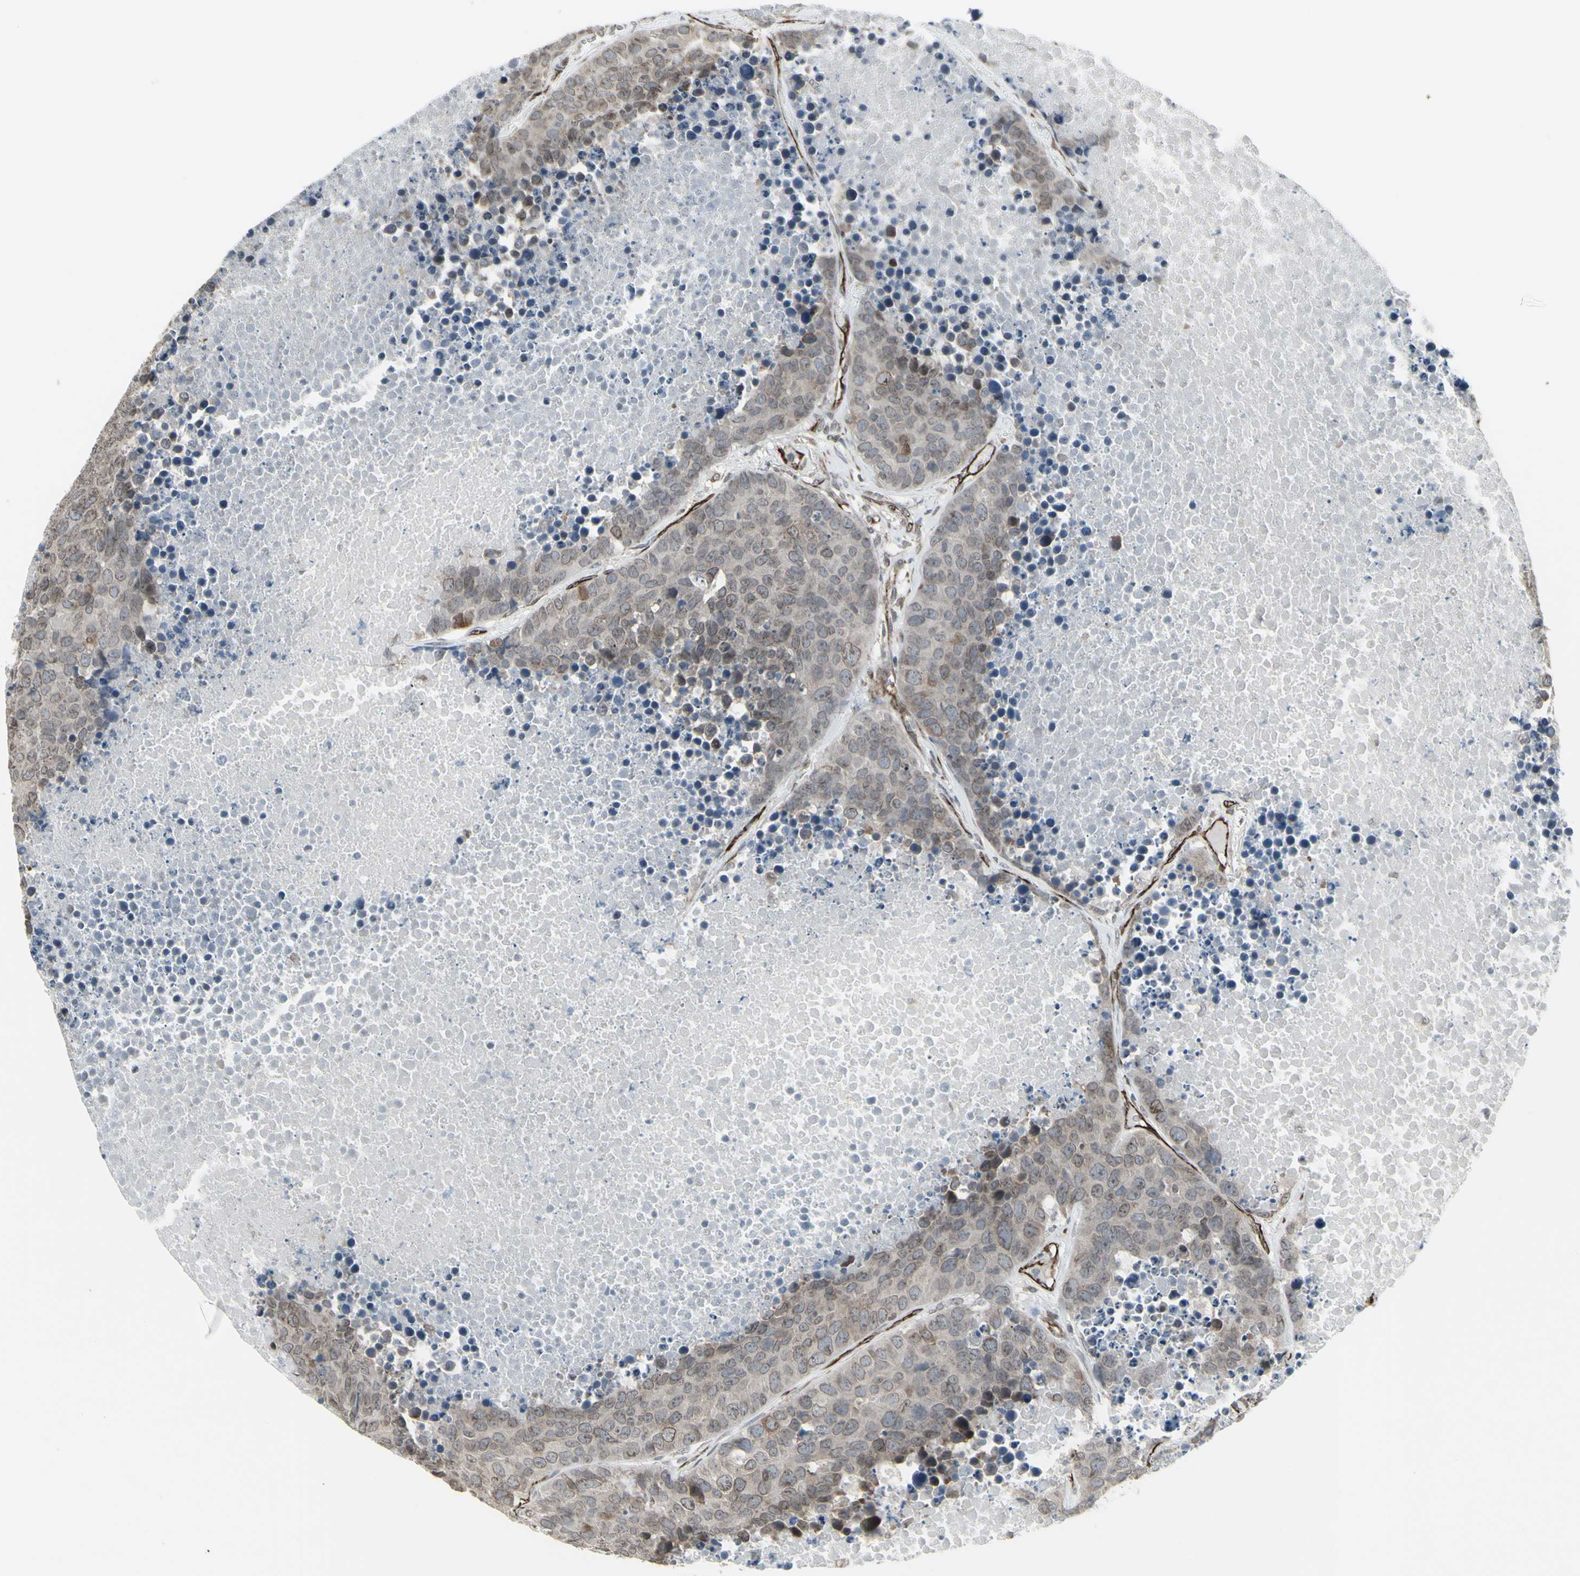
{"staining": {"intensity": "weak", "quantity": ">75%", "location": "cytoplasmic/membranous,nuclear"}, "tissue": "carcinoid", "cell_type": "Tumor cells", "image_type": "cancer", "snomed": [{"axis": "morphology", "description": "Carcinoid, malignant, NOS"}, {"axis": "topography", "description": "Lung"}], "caption": "Immunohistochemistry (IHC) of human malignant carcinoid exhibits low levels of weak cytoplasmic/membranous and nuclear expression in about >75% of tumor cells. Using DAB (brown) and hematoxylin (blue) stains, captured at high magnification using brightfield microscopy.", "gene": "DTX3L", "patient": {"sex": "male", "age": 60}}